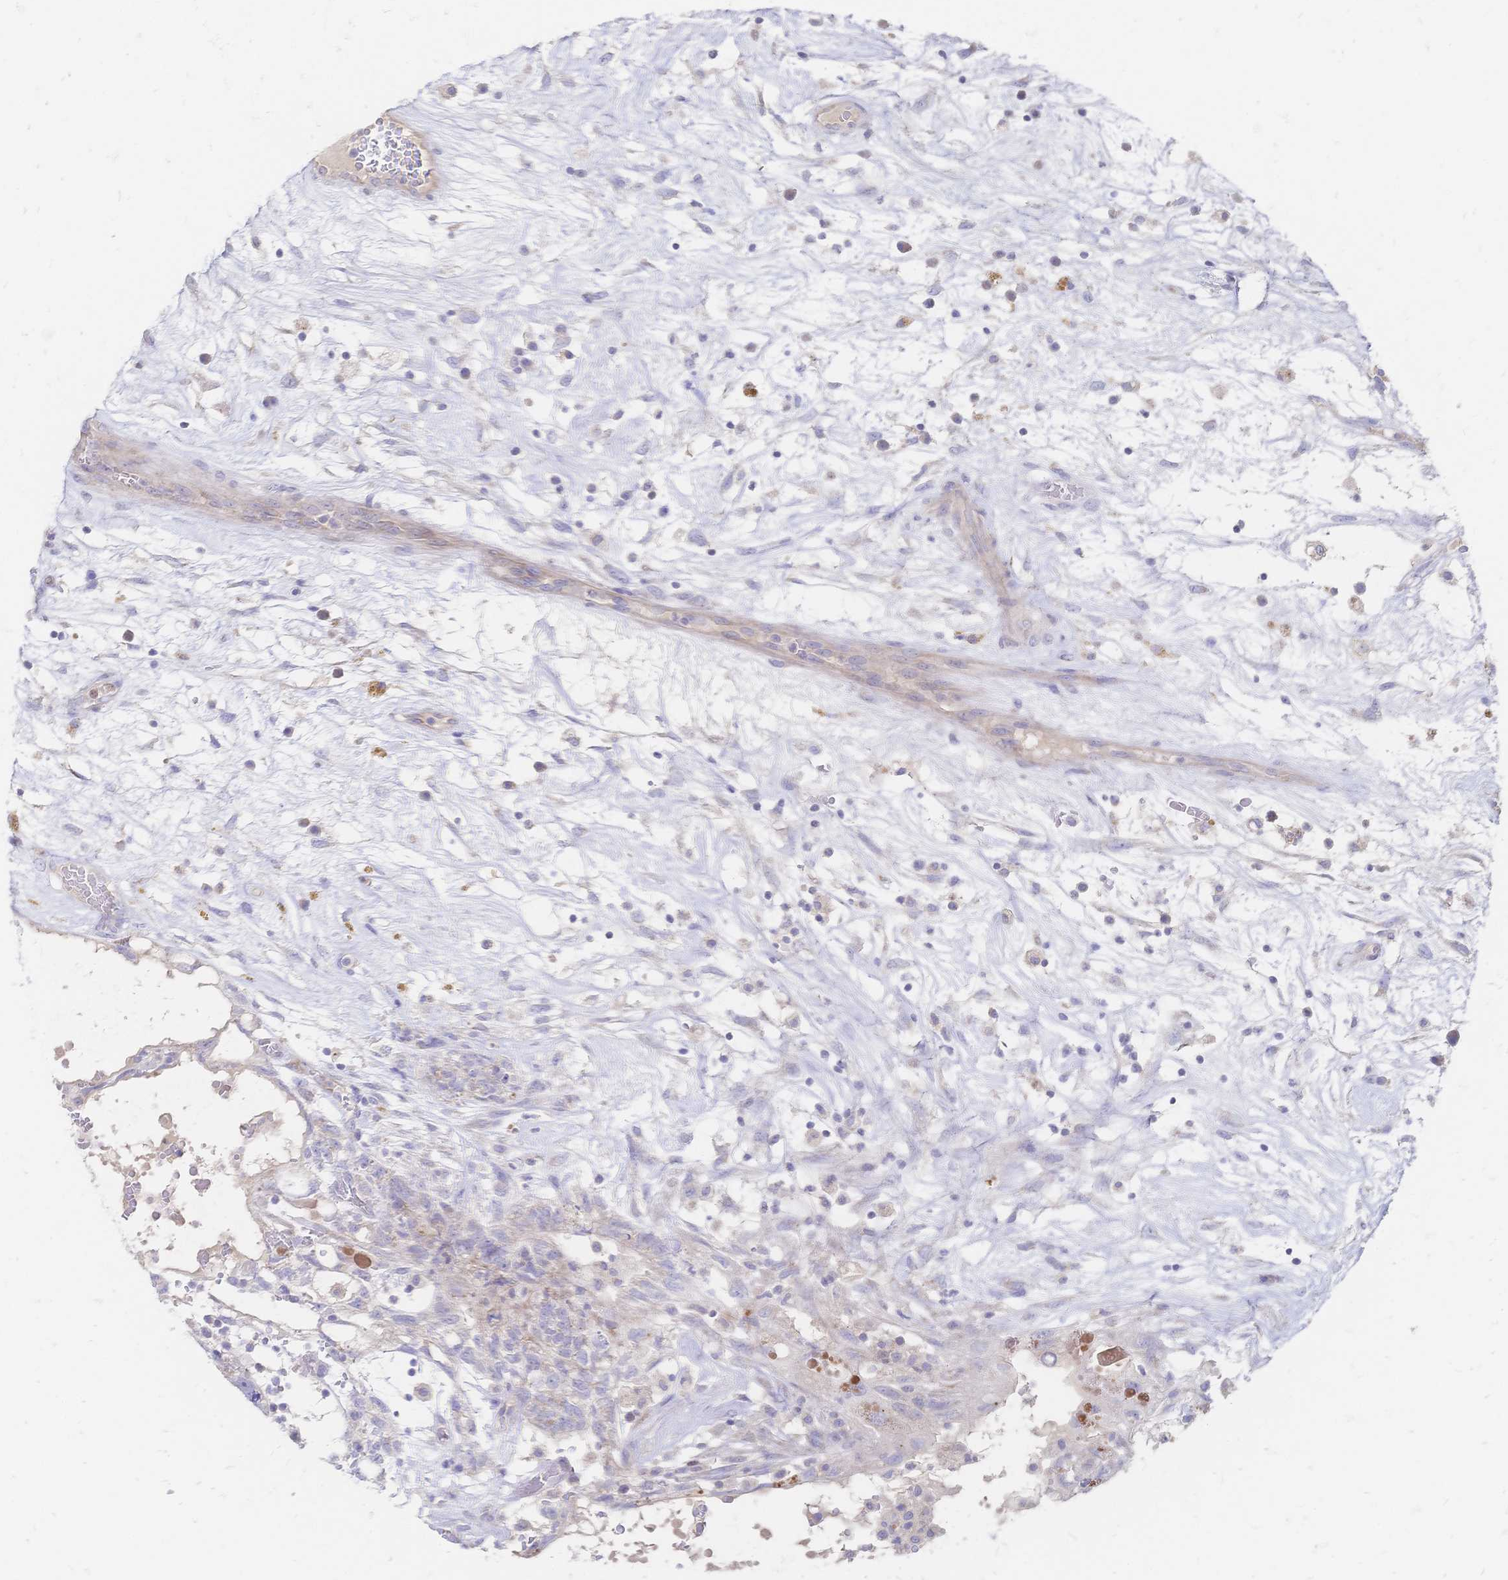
{"staining": {"intensity": "negative", "quantity": "none", "location": "none"}, "tissue": "testis cancer", "cell_type": "Tumor cells", "image_type": "cancer", "snomed": [{"axis": "morphology", "description": "Normal tissue, NOS"}, {"axis": "morphology", "description": "Carcinoma, Embryonal, NOS"}, {"axis": "topography", "description": "Testis"}], "caption": "DAB immunohistochemical staining of testis cancer demonstrates no significant staining in tumor cells.", "gene": "VWC2L", "patient": {"sex": "male", "age": 32}}